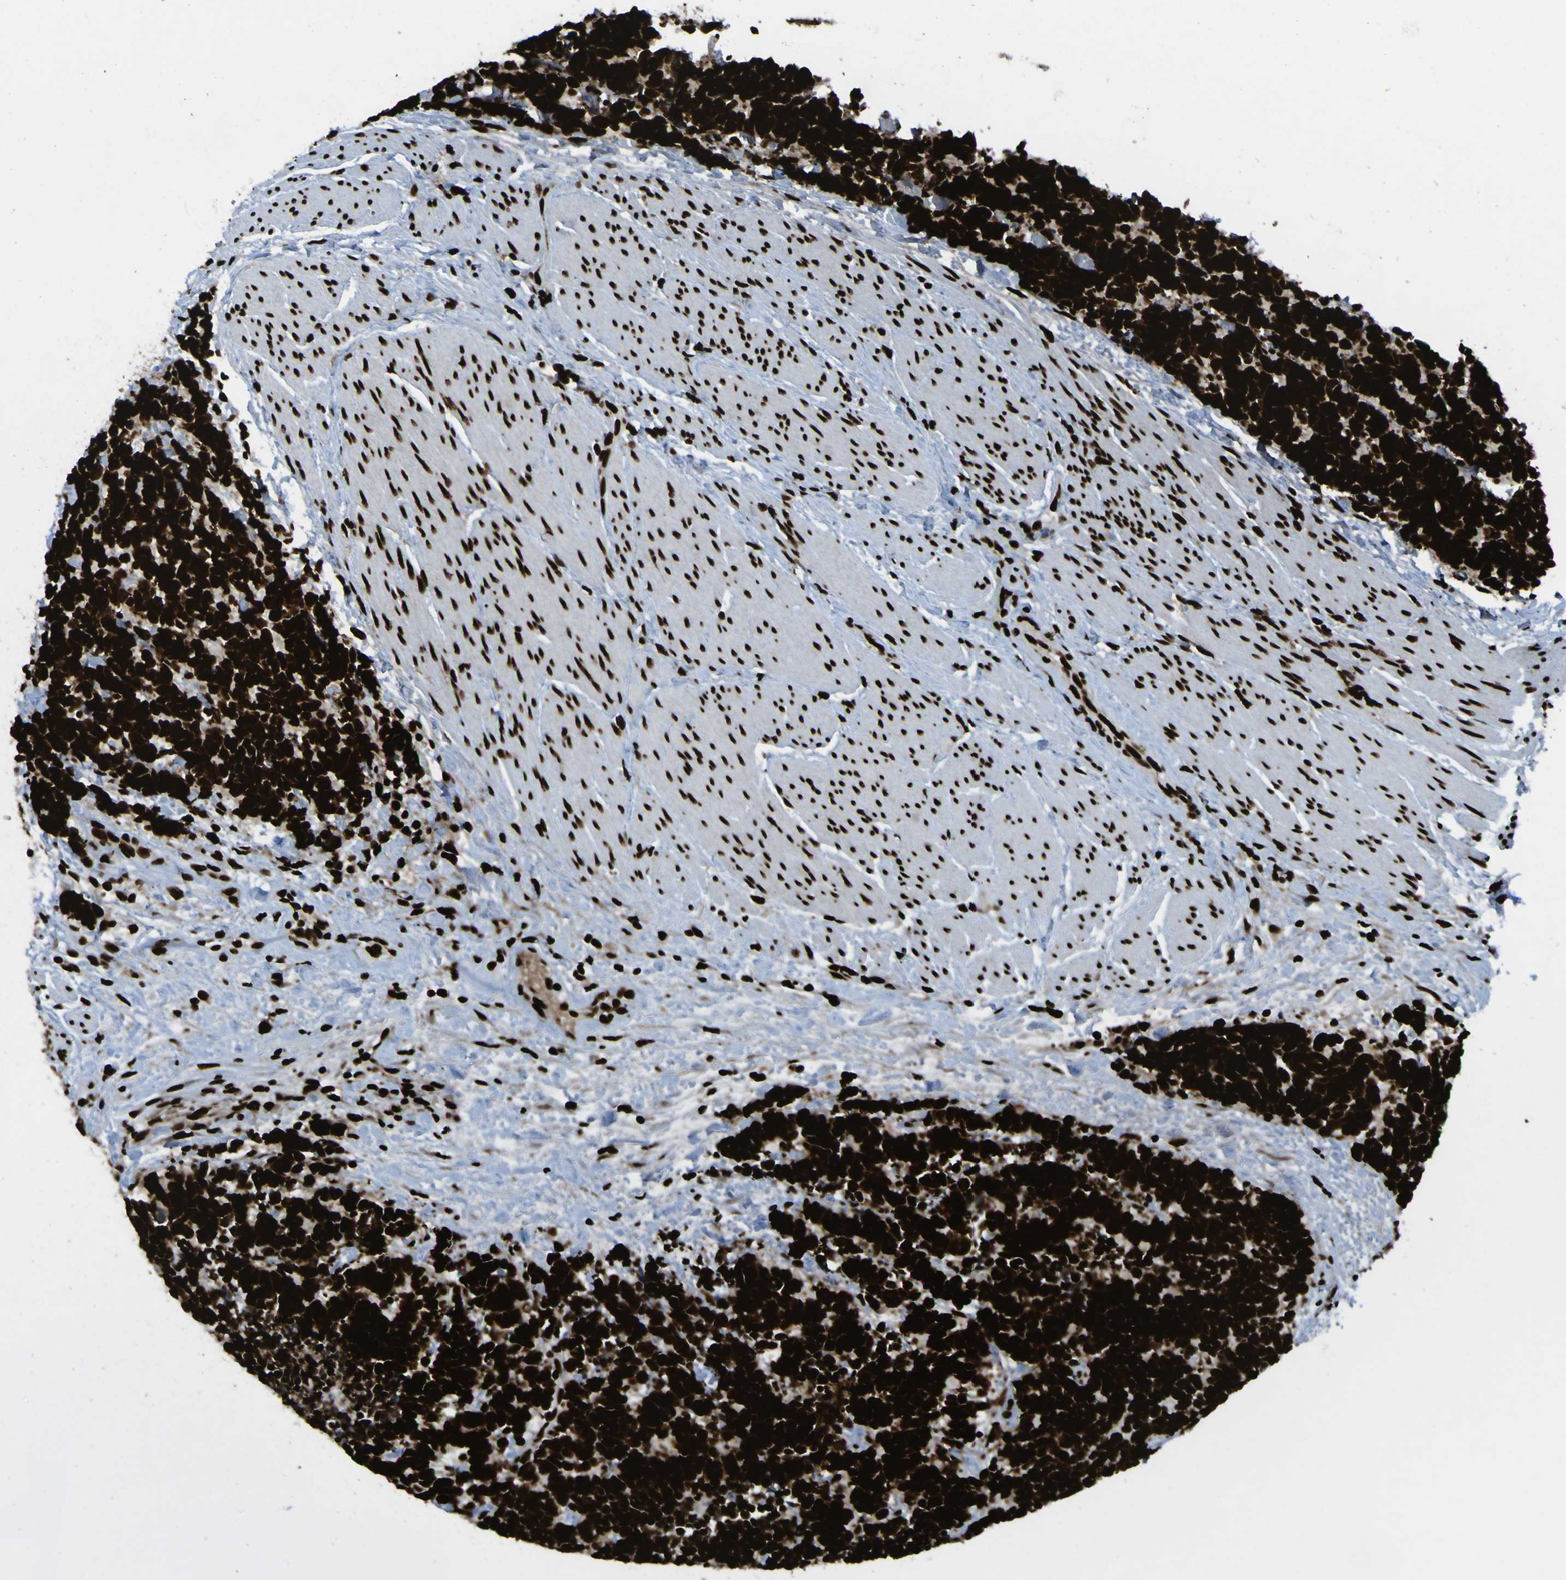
{"staining": {"intensity": "strong", "quantity": ">75%", "location": "nuclear"}, "tissue": "carcinoid", "cell_type": "Tumor cells", "image_type": "cancer", "snomed": [{"axis": "morphology", "description": "Carcinoma, NOS"}, {"axis": "morphology", "description": "Carcinoid, malignant, NOS"}, {"axis": "topography", "description": "Urinary bladder"}], "caption": "Immunohistochemical staining of human carcinoid shows strong nuclear protein expression in about >75% of tumor cells.", "gene": "NPM1", "patient": {"sex": "male", "age": 57}}